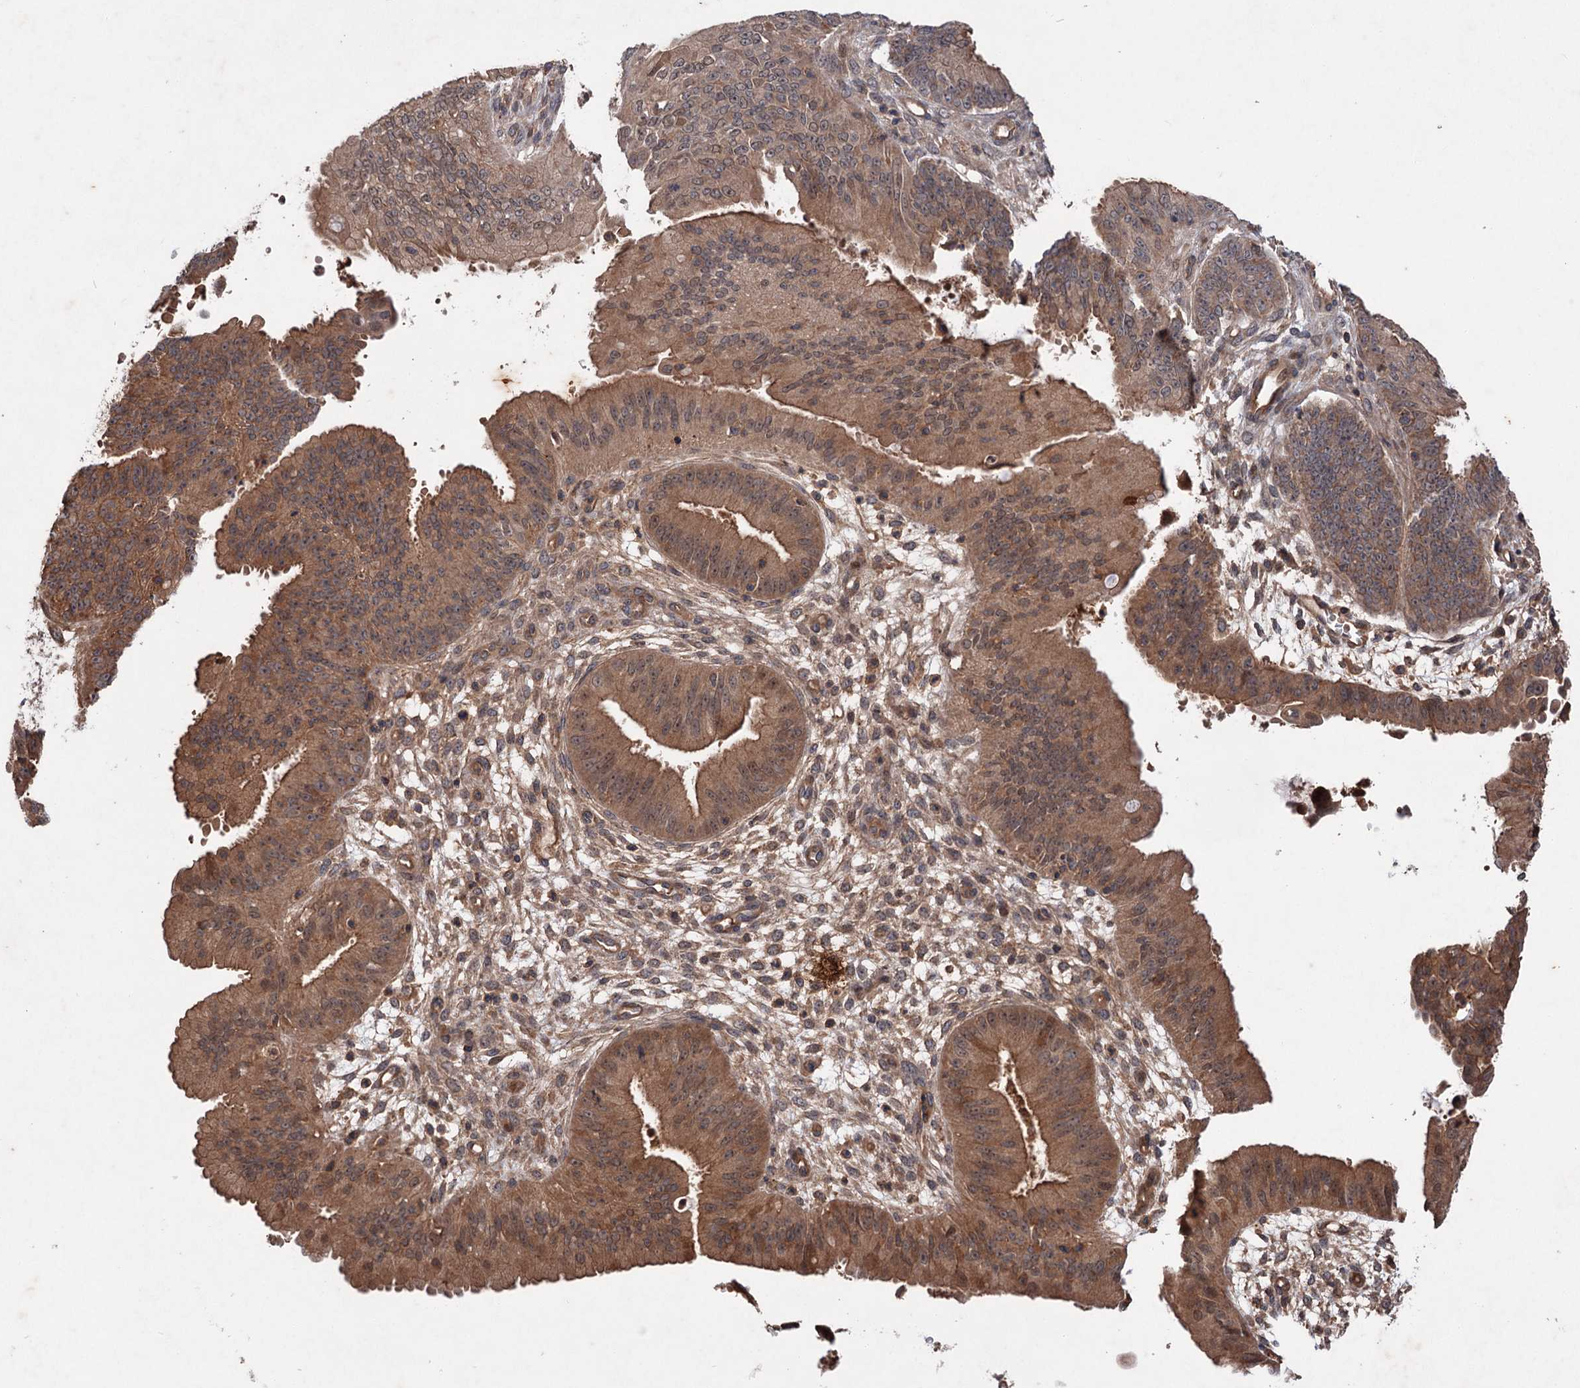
{"staining": {"intensity": "moderate", "quantity": ">75%", "location": "cytoplasmic/membranous,nuclear"}, "tissue": "ovarian cancer", "cell_type": "Tumor cells", "image_type": "cancer", "snomed": [{"axis": "morphology", "description": "Carcinoma, endometroid"}, {"axis": "topography", "description": "Appendix"}, {"axis": "topography", "description": "Ovary"}], "caption": "Protein staining demonstrates moderate cytoplasmic/membranous and nuclear positivity in approximately >75% of tumor cells in endometroid carcinoma (ovarian).", "gene": "ADK", "patient": {"sex": "female", "age": 42}}